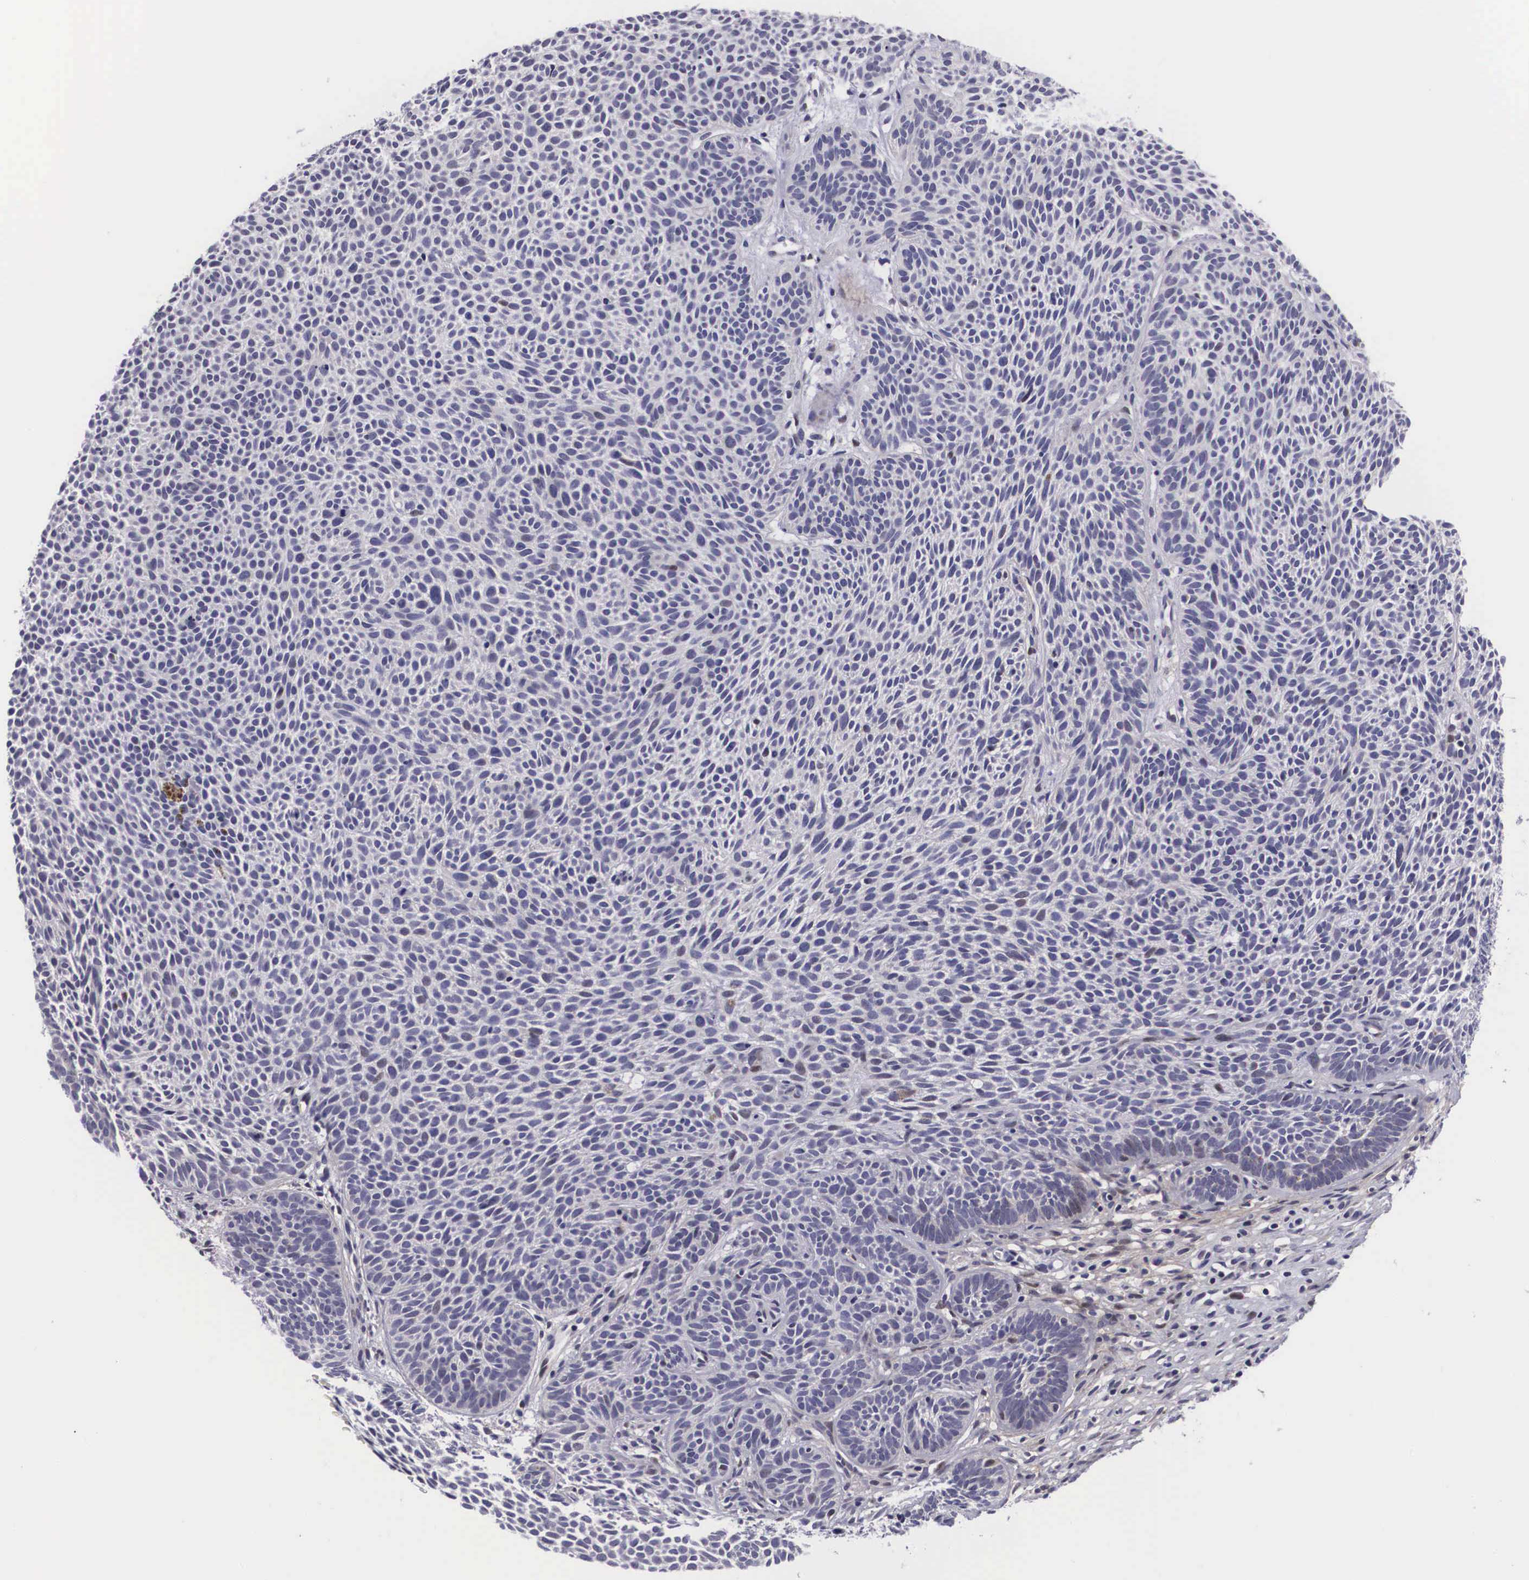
{"staining": {"intensity": "weak", "quantity": "<25%", "location": "nuclear"}, "tissue": "skin cancer", "cell_type": "Tumor cells", "image_type": "cancer", "snomed": [{"axis": "morphology", "description": "Basal cell carcinoma"}, {"axis": "topography", "description": "Skin"}], "caption": "Immunohistochemistry image of basal cell carcinoma (skin) stained for a protein (brown), which displays no positivity in tumor cells.", "gene": "EMID1", "patient": {"sex": "male", "age": 84}}